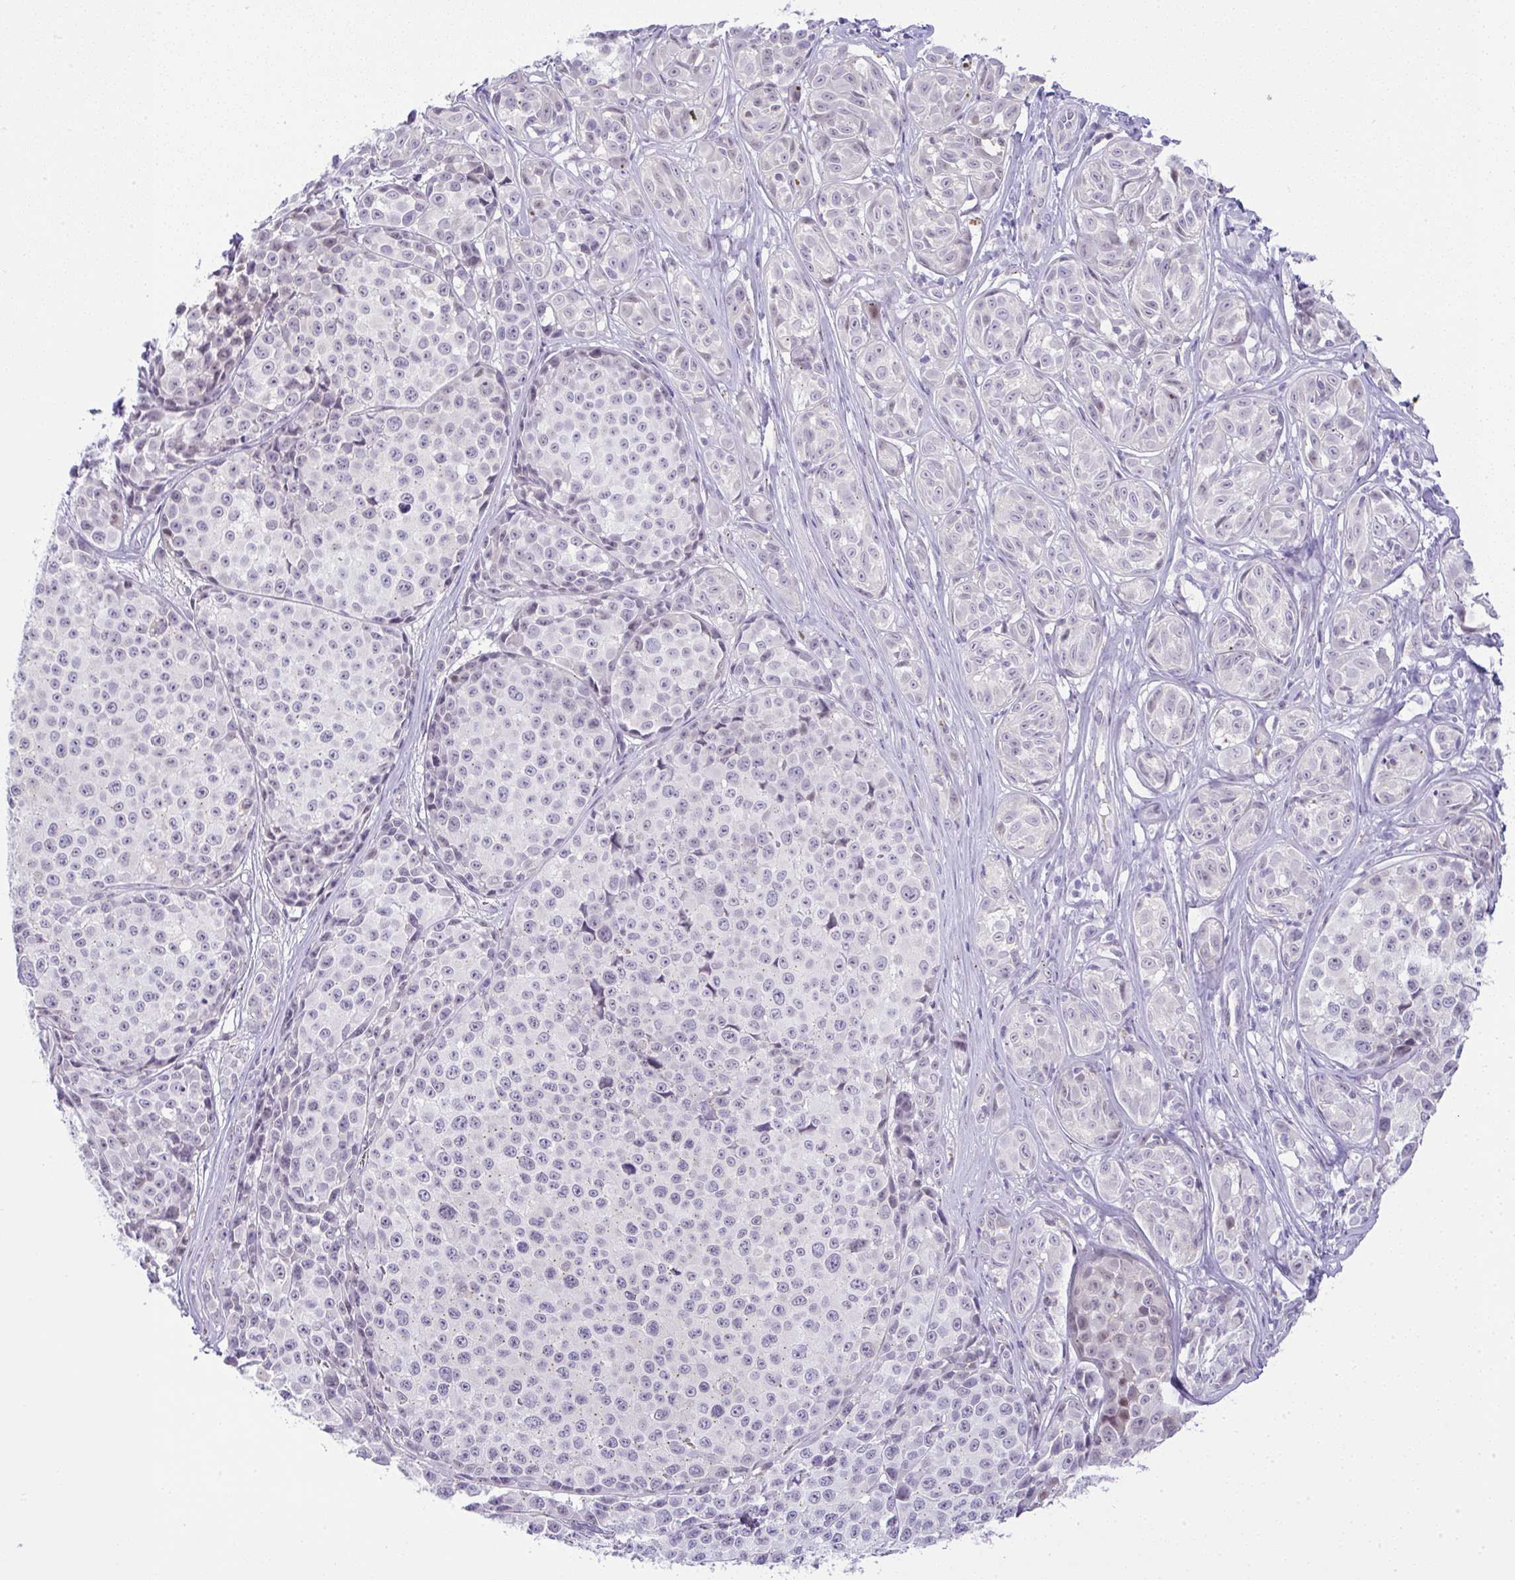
{"staining": {"intensity": "weak", "quantity": "<25%", "location": "nuclear"}, "tissue": "melanoma", "cell_type": "Tumor cells", "image_type": "cancer", "snomed": [{"axis": "morphology", "description": "Malignant melanoma, NOS"}, {"axis": "topography", "description": "Skin"}], "caption": "Immunohistochemistry (IHC) photomicrograph of human melanoma stained for a protein (brown), which shows no expression in tumor cells.", "gene": "FAM177A1", "patient": {"sex": "female", "age": 35}}